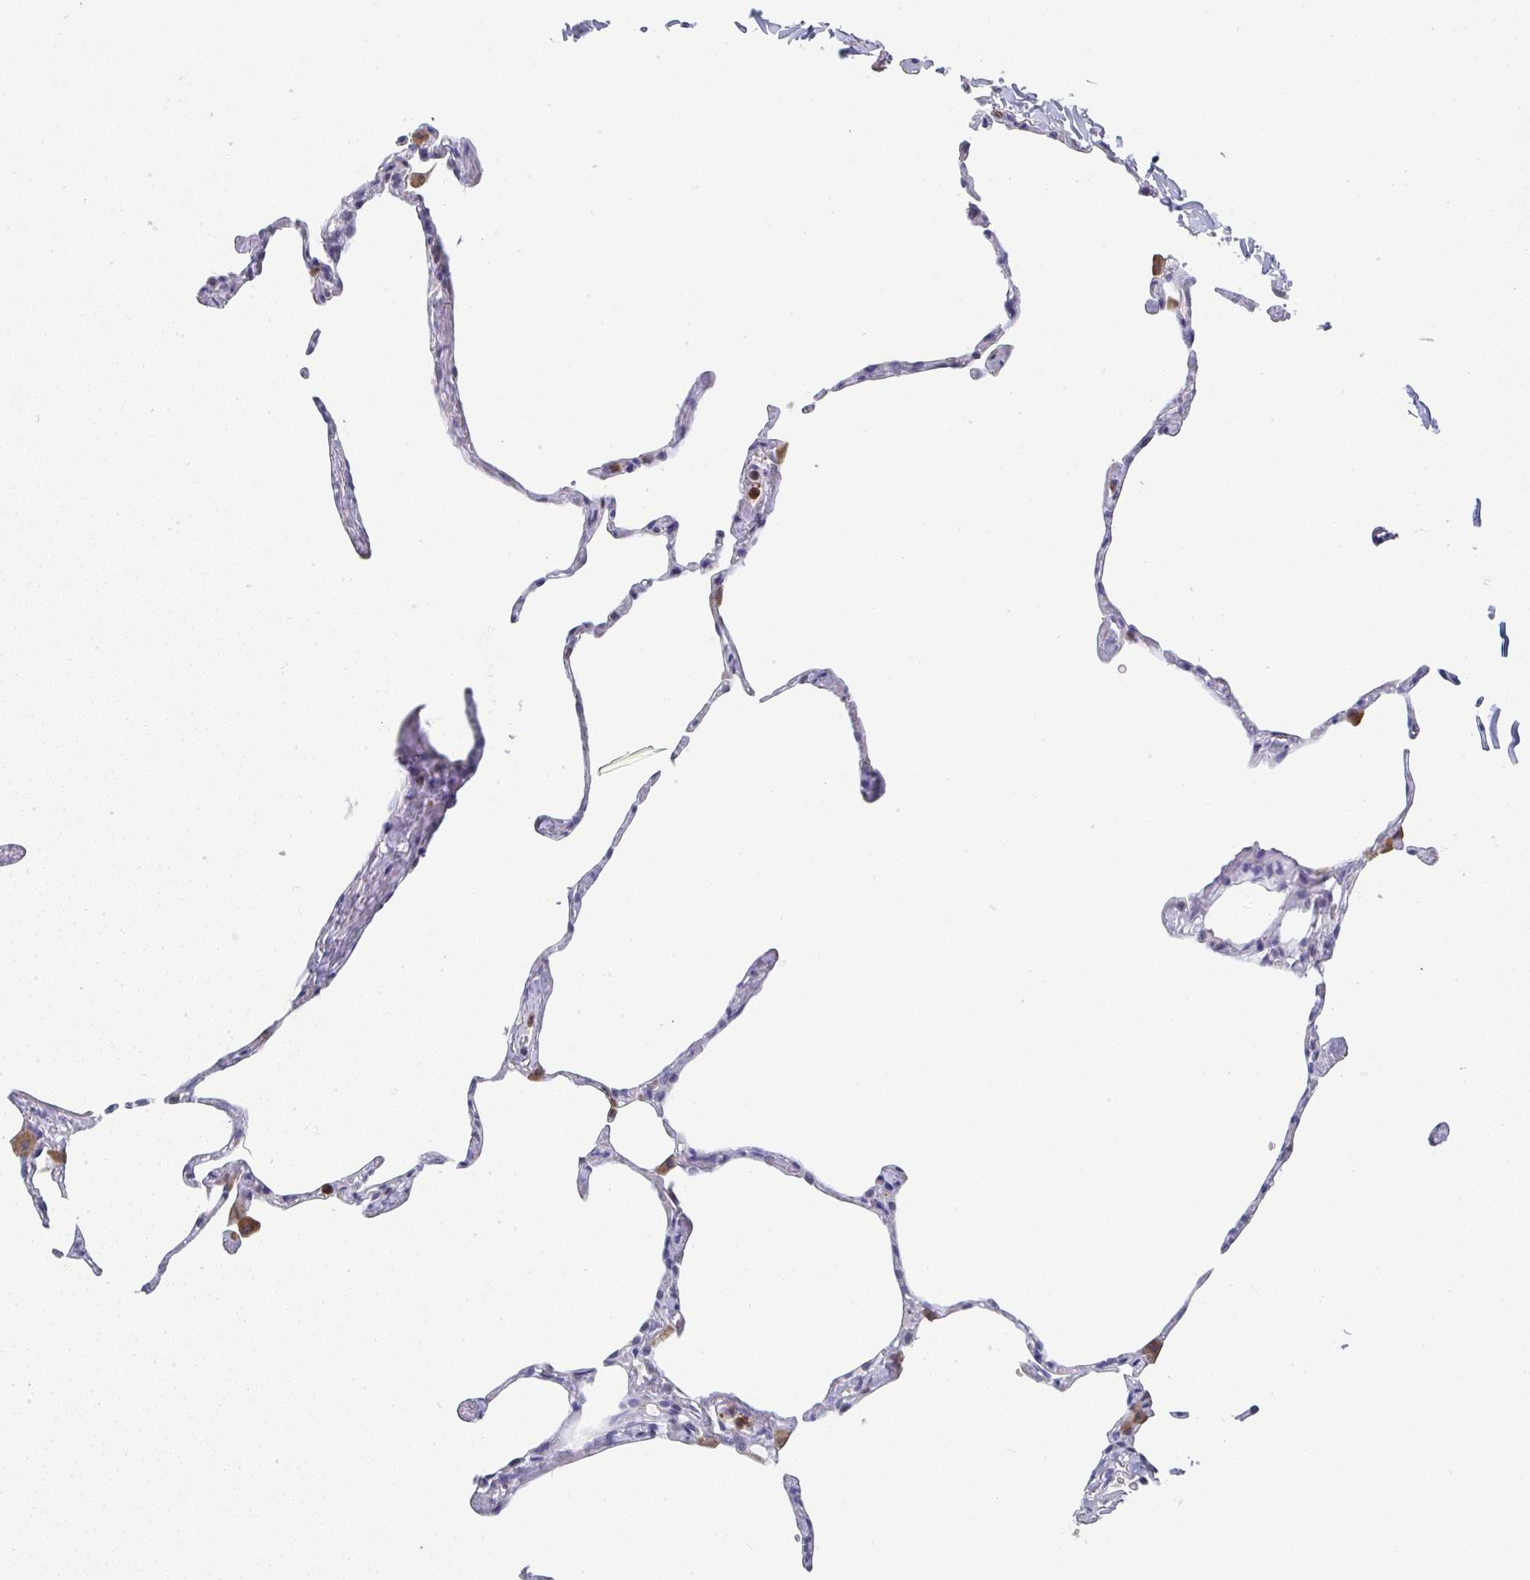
{"staining": {"intensity": "moderate", "quantity": "<25%", "location": "cytoplasmic/membranous"}, "tissue": "lung", "cell_type": "Alveolar cells", "image_type": "normal", "snomed": [{"axis": "morphology", "description": "Normal tissue, NOS"}, {"axis": "topography", "description": "Lung"}], "caption": "A photomicrograph of human lung stained for a protein demonstrates moderate cytoplasmic/membranous brown staining in alveolar cells. (brown staining indicates protein expression, while blue staining denotes nuclei).", "gene": "NCF1", "patient": {"sex": "male", "age": 65}}